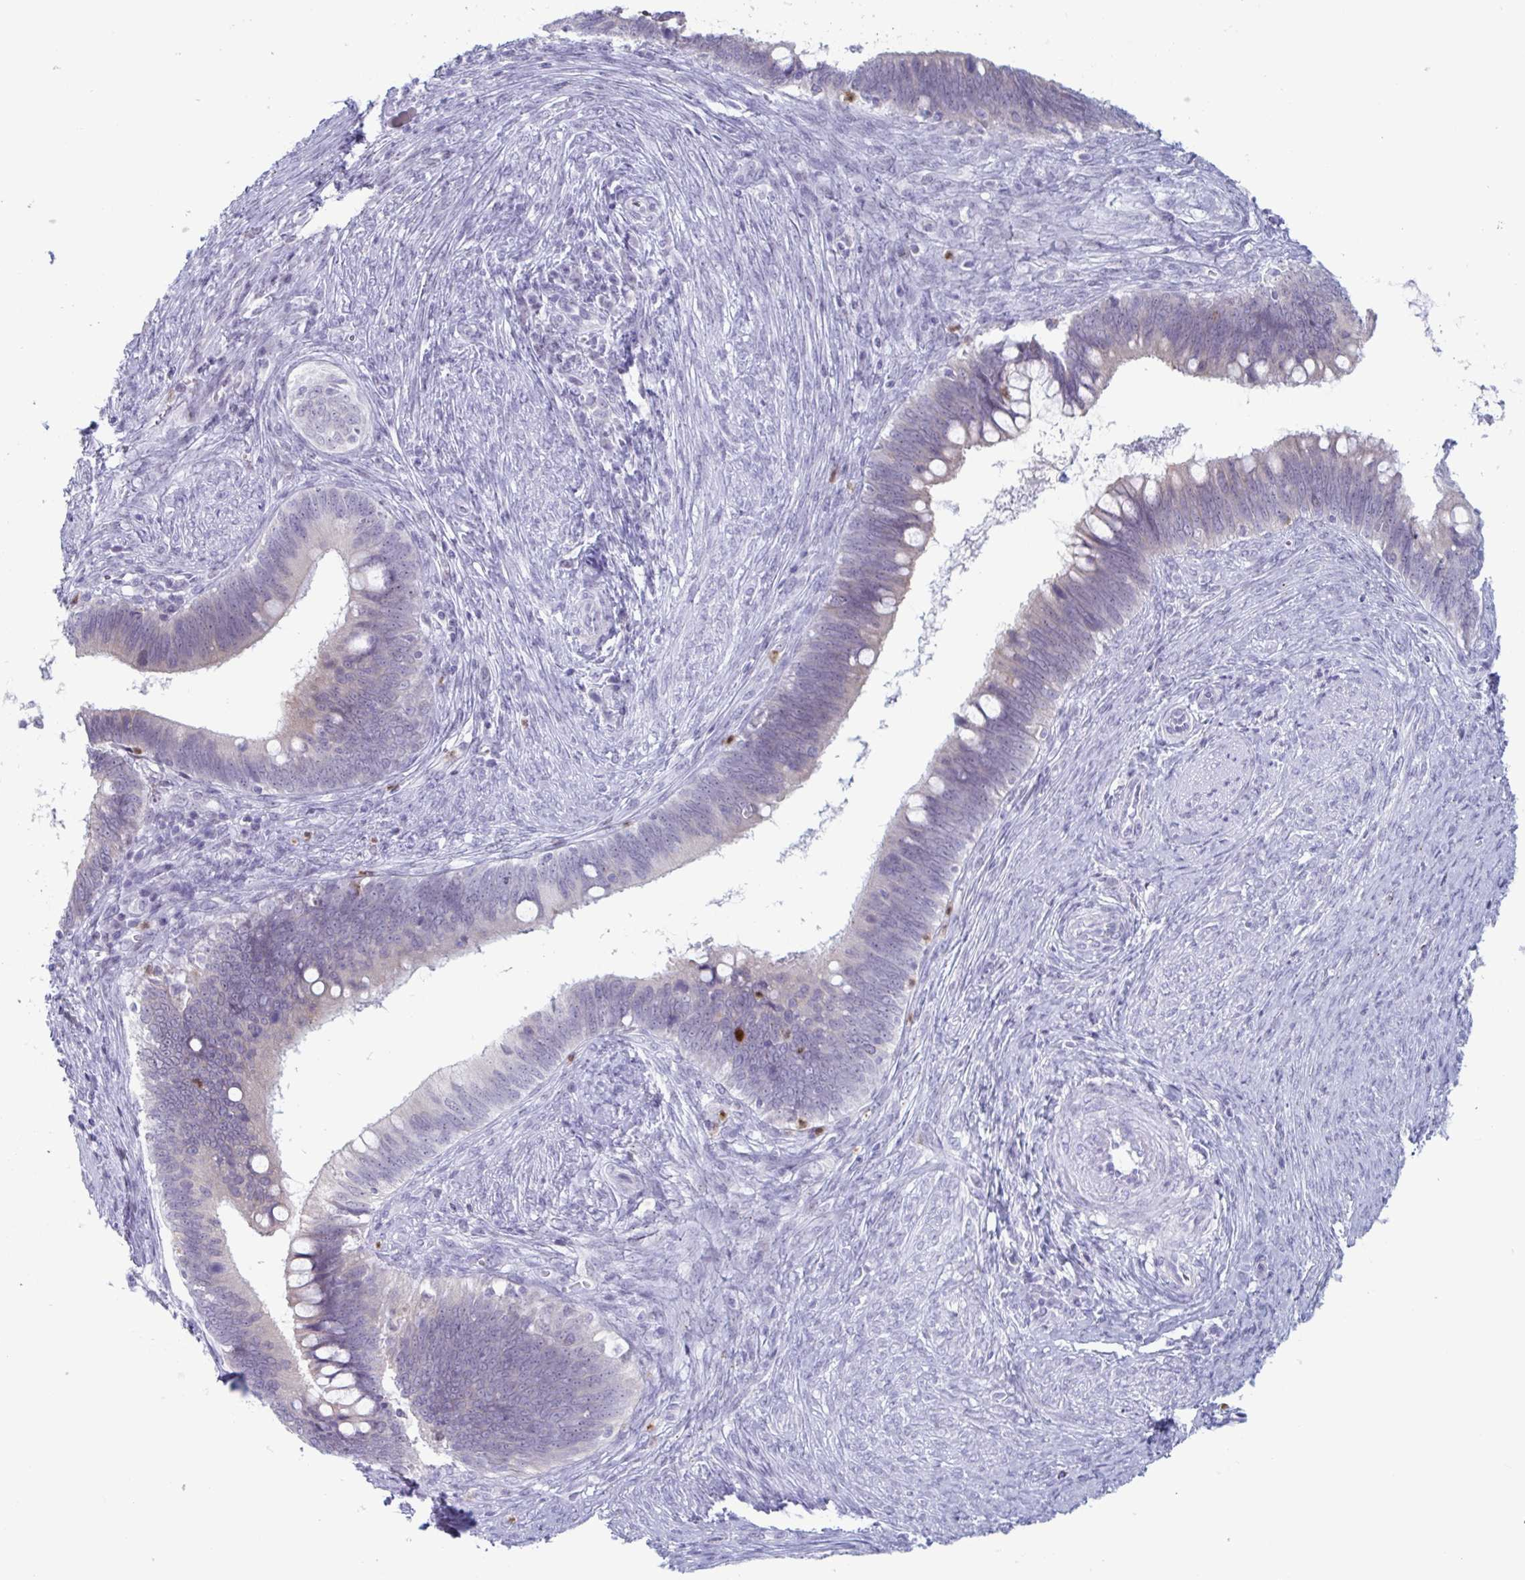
{"staining": {"intensity": "negative", "quantity": "none", "location": "none"}, "tissue": "cervical cancer", "cell_type": "Tumor cells", "image_type": "cancer", "snomed": [{"axis": "morphology", "description": "Adenocarcinoma, NOS"}, {"axis": "topography", "description": "Cervix"}], "caption": "The micrograph reveals no staining of tumor cells in cervical cancer (adenocarcinoma).", "gene": "CYP4F11", "patient": {"sex": "female", "age": 42}}